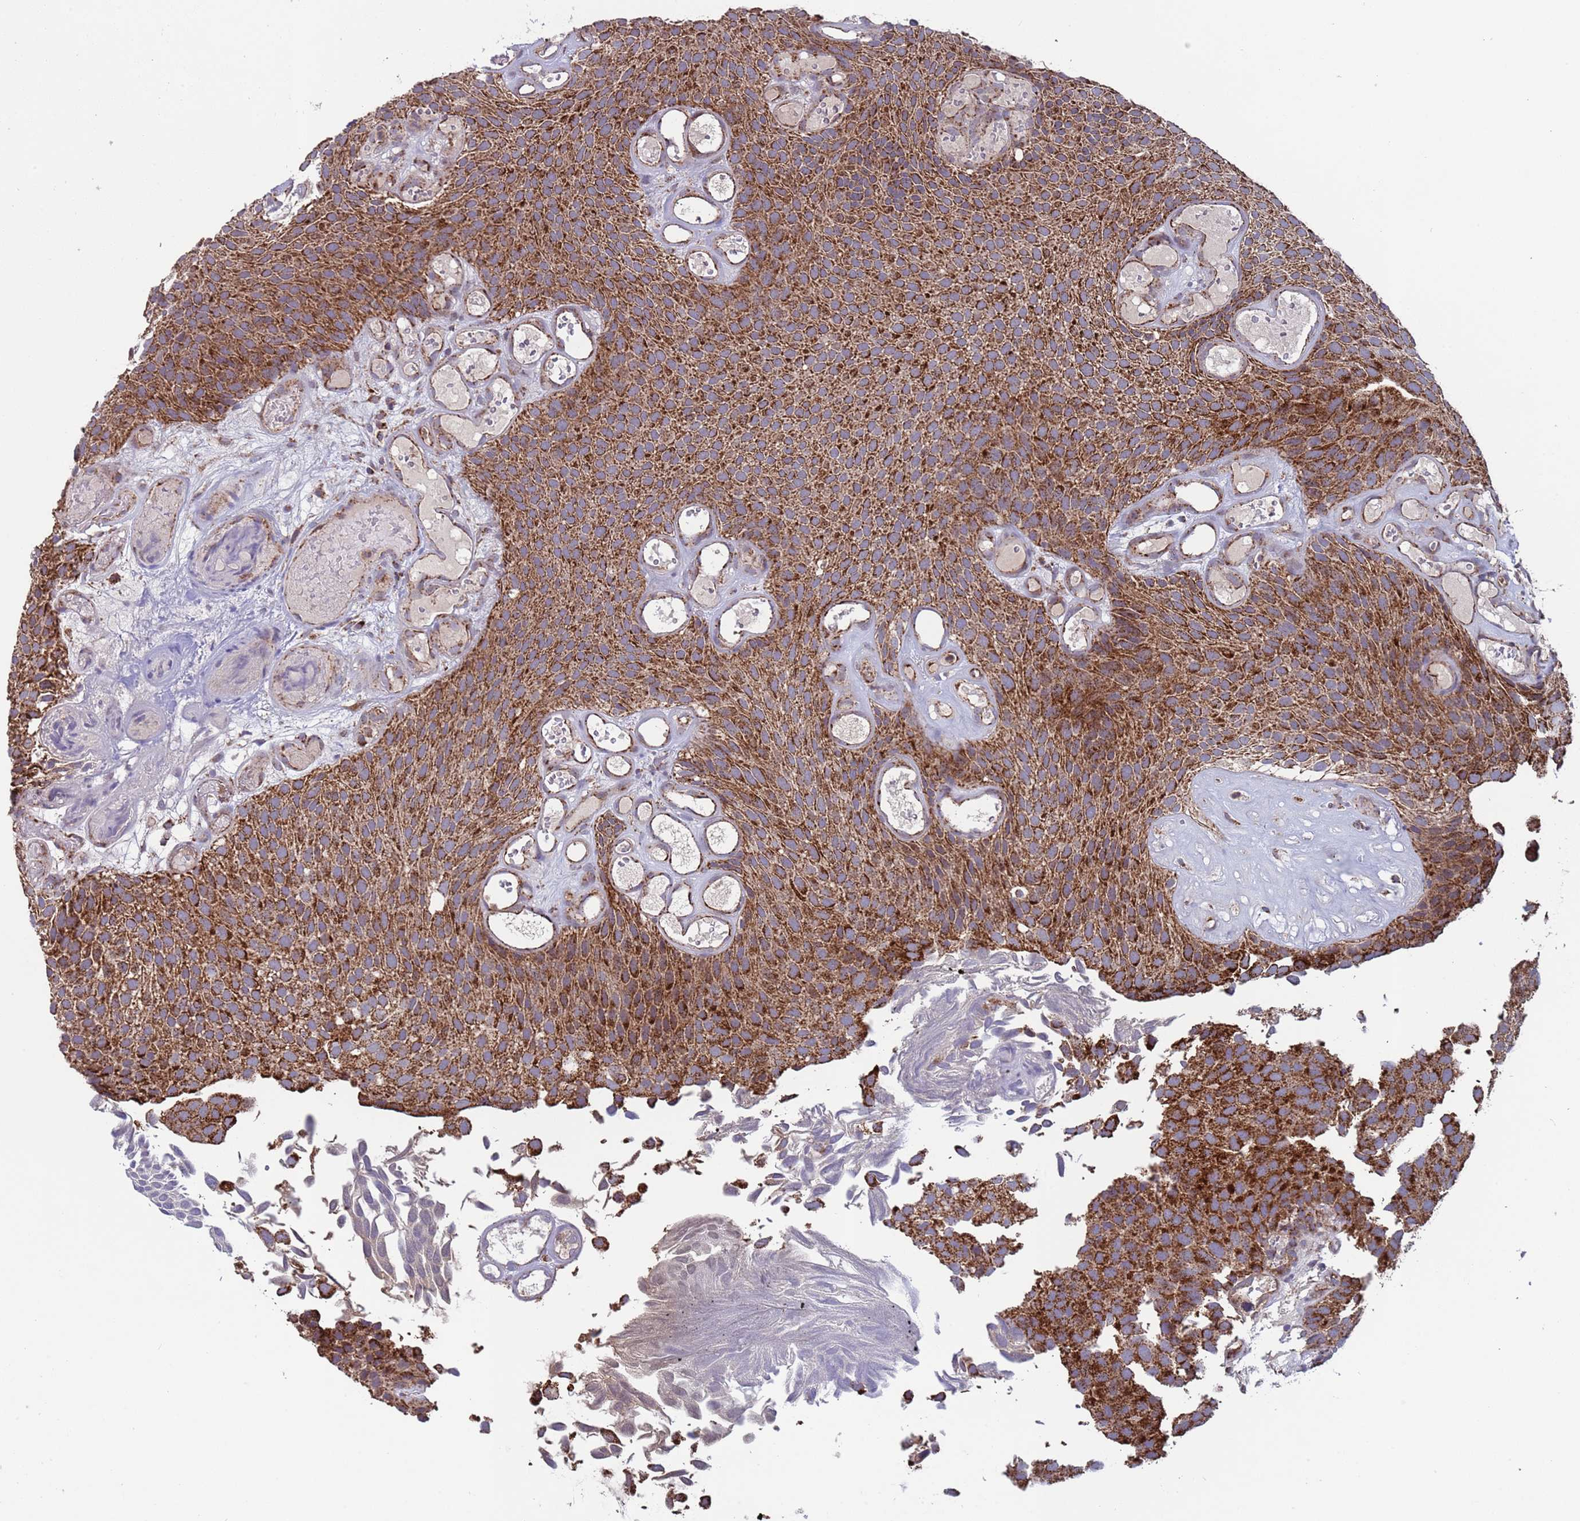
{"staining": {"intensity": "strong", "quantity": ">75%", "location": "cytoplasmic/membranous"}, "tissue": "urothelial cancer", "cell_type": "Tumor cells", "image_type": "cancer", "snomed": [{"axis": "morphology", "description": "Urothelial carcinoma, Low grade"}, {"axis": "topography", "description": "Urinary bladder"}], "caption": "High-magnification brightfield microscopy of urothelial cancer stained with DAB (3,3'-diaminobenzidine) (brown) and counterstained with hematoxylin (blue). tumor cells exhibit strong cytoplasmic/membranous positivity is appreciated in about>75% of cells. (DAB (3,3'-diaminobenzidine) = brown stain, brightfield microscopy at high magnification).", "gene": "ACAD8", "patient": {"sex": "male", "age": 89}}